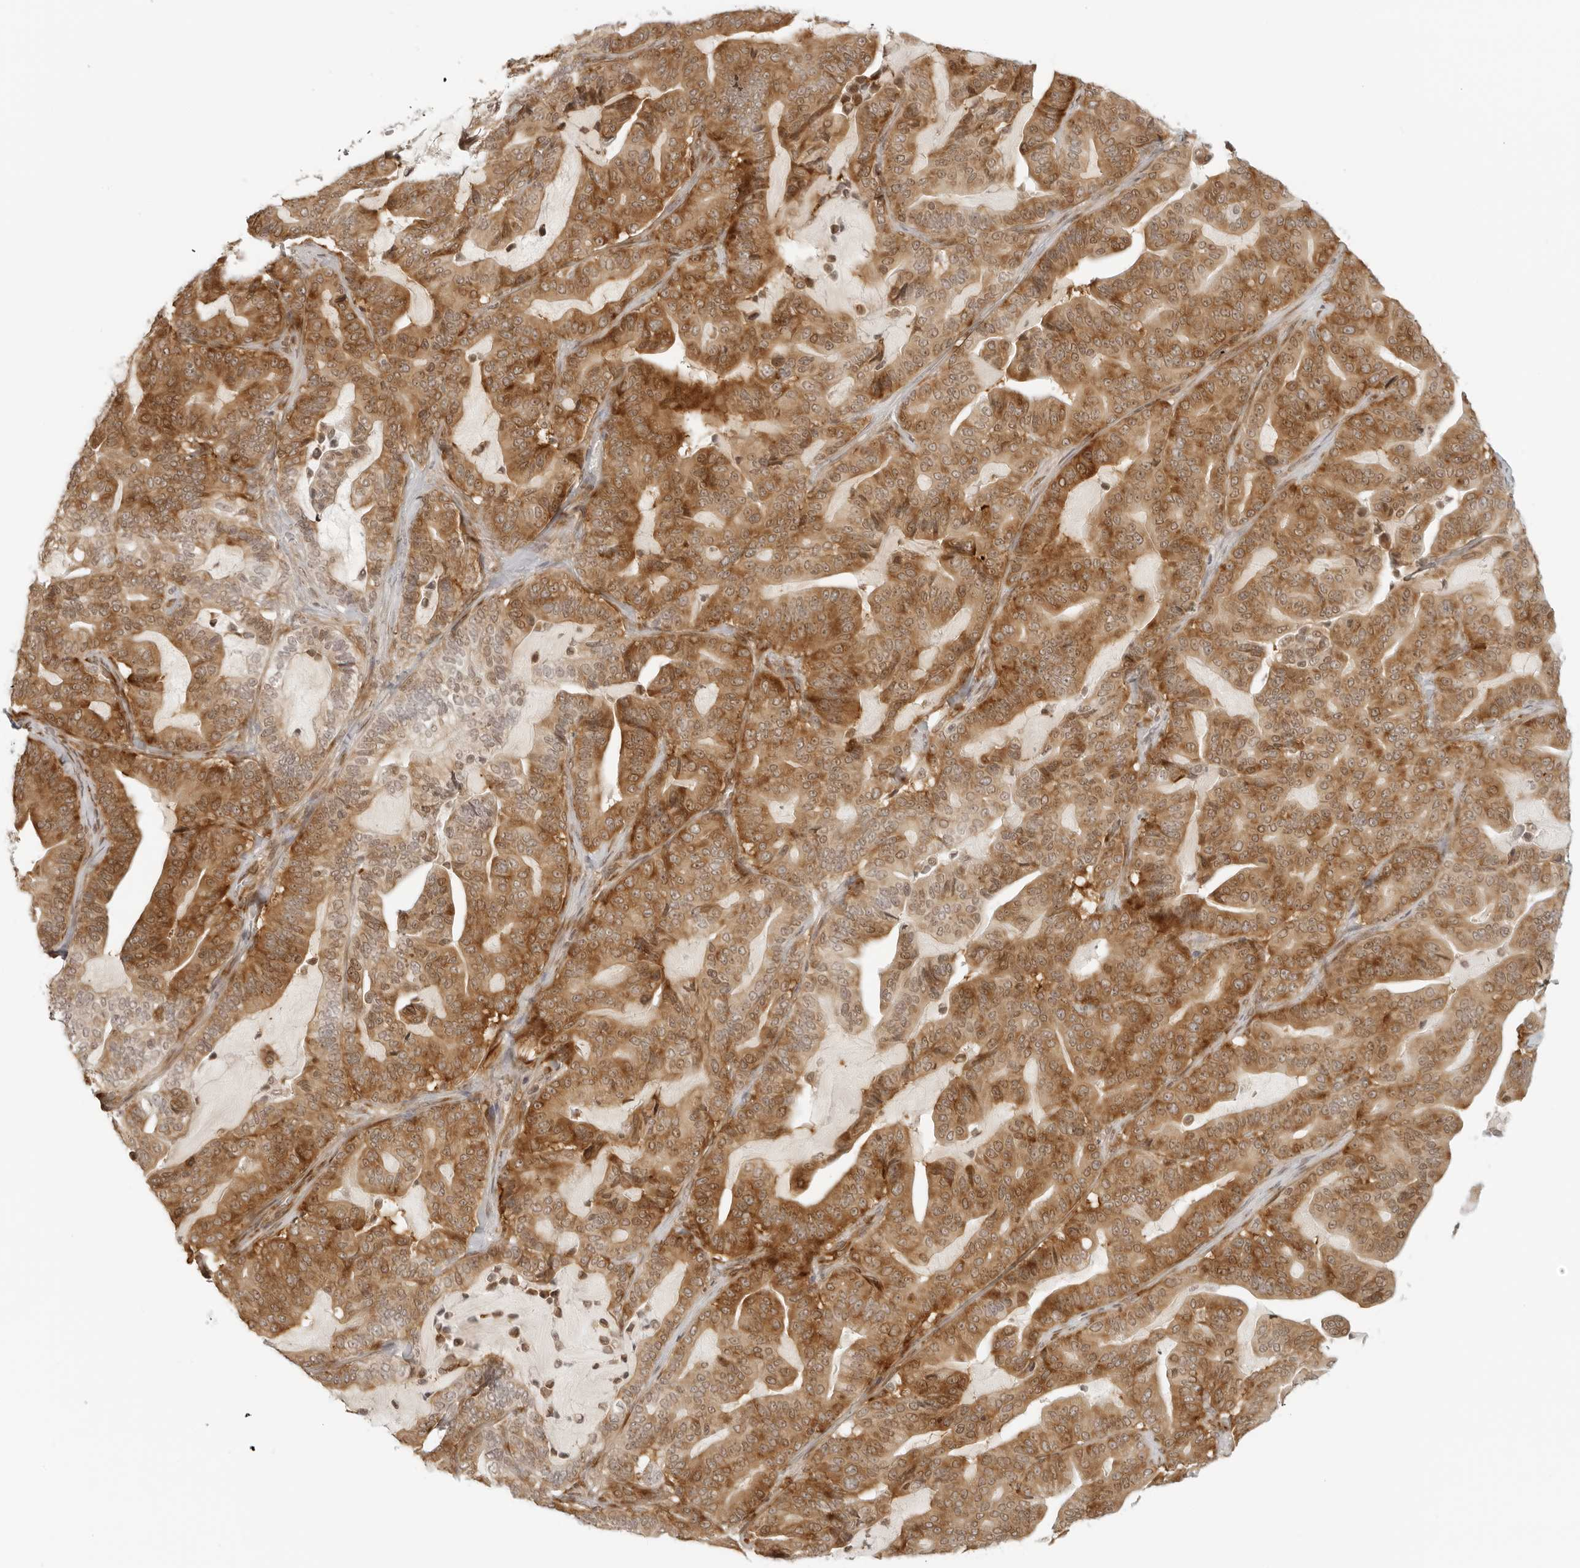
{"staining": {"intensity": "moderate", "quantity": ">75%", "location": "cytoplasmic/membranous,nuclear"}, "tissue": "pancreatic cancer", "cell_type": "Tumor cells", "image_type": "cancer", "snomed": [{"axis": "morphology", "description": "Adenocarcinoma, NOS"}, {"axis": "topography", "description": "Pancreas"}], "caption": "Immunohistochemical staining of human adenocarcinoma (pancreatic) exhibits medium levels of moderate cytoplasmic/membranous and nuclear positivity in approximately >75% of tumor cells.", "gene": "EIF4G1", "patient": {"sex": "male", "age": 63}}